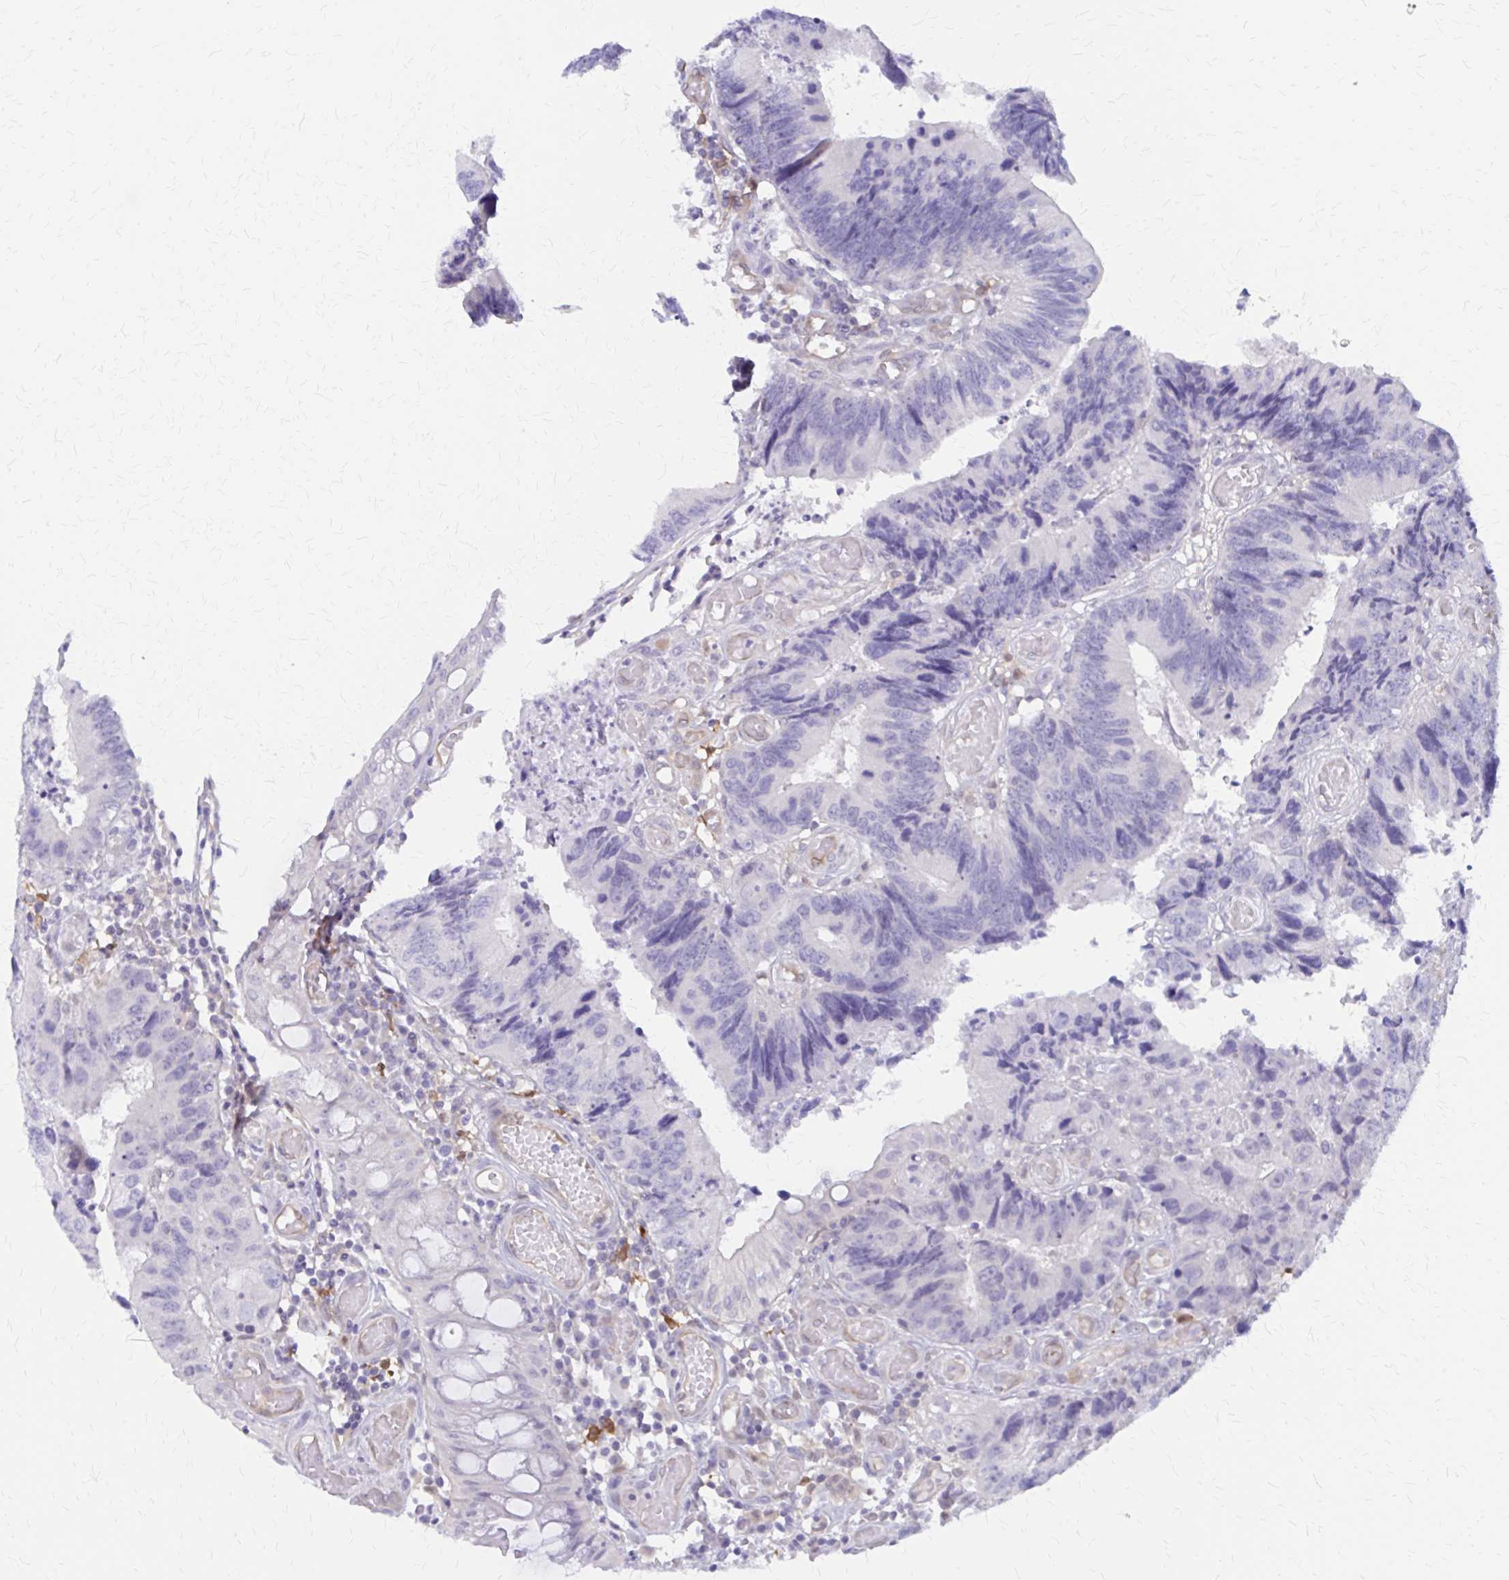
{"staining": {"intensity": "negative", "quantity": "none", "location": "none"}, "tissue": "colorectal cancer", "cell_type": "Tumor cells", "image_type": "cancer", "snomed": [{"axis": "morphology", "description": "Adenocarcinoma, NOS"}, {"axis": "topography", "description": "Colon"}], "caption": "The immunohistochemistry (IHC) micrograph has no significant expression in tumor cells of colorectal cancer (adenocarcinoma) tissue.", "gene": "CLIC2", "patient": {"sex": "female", "age": 67}}